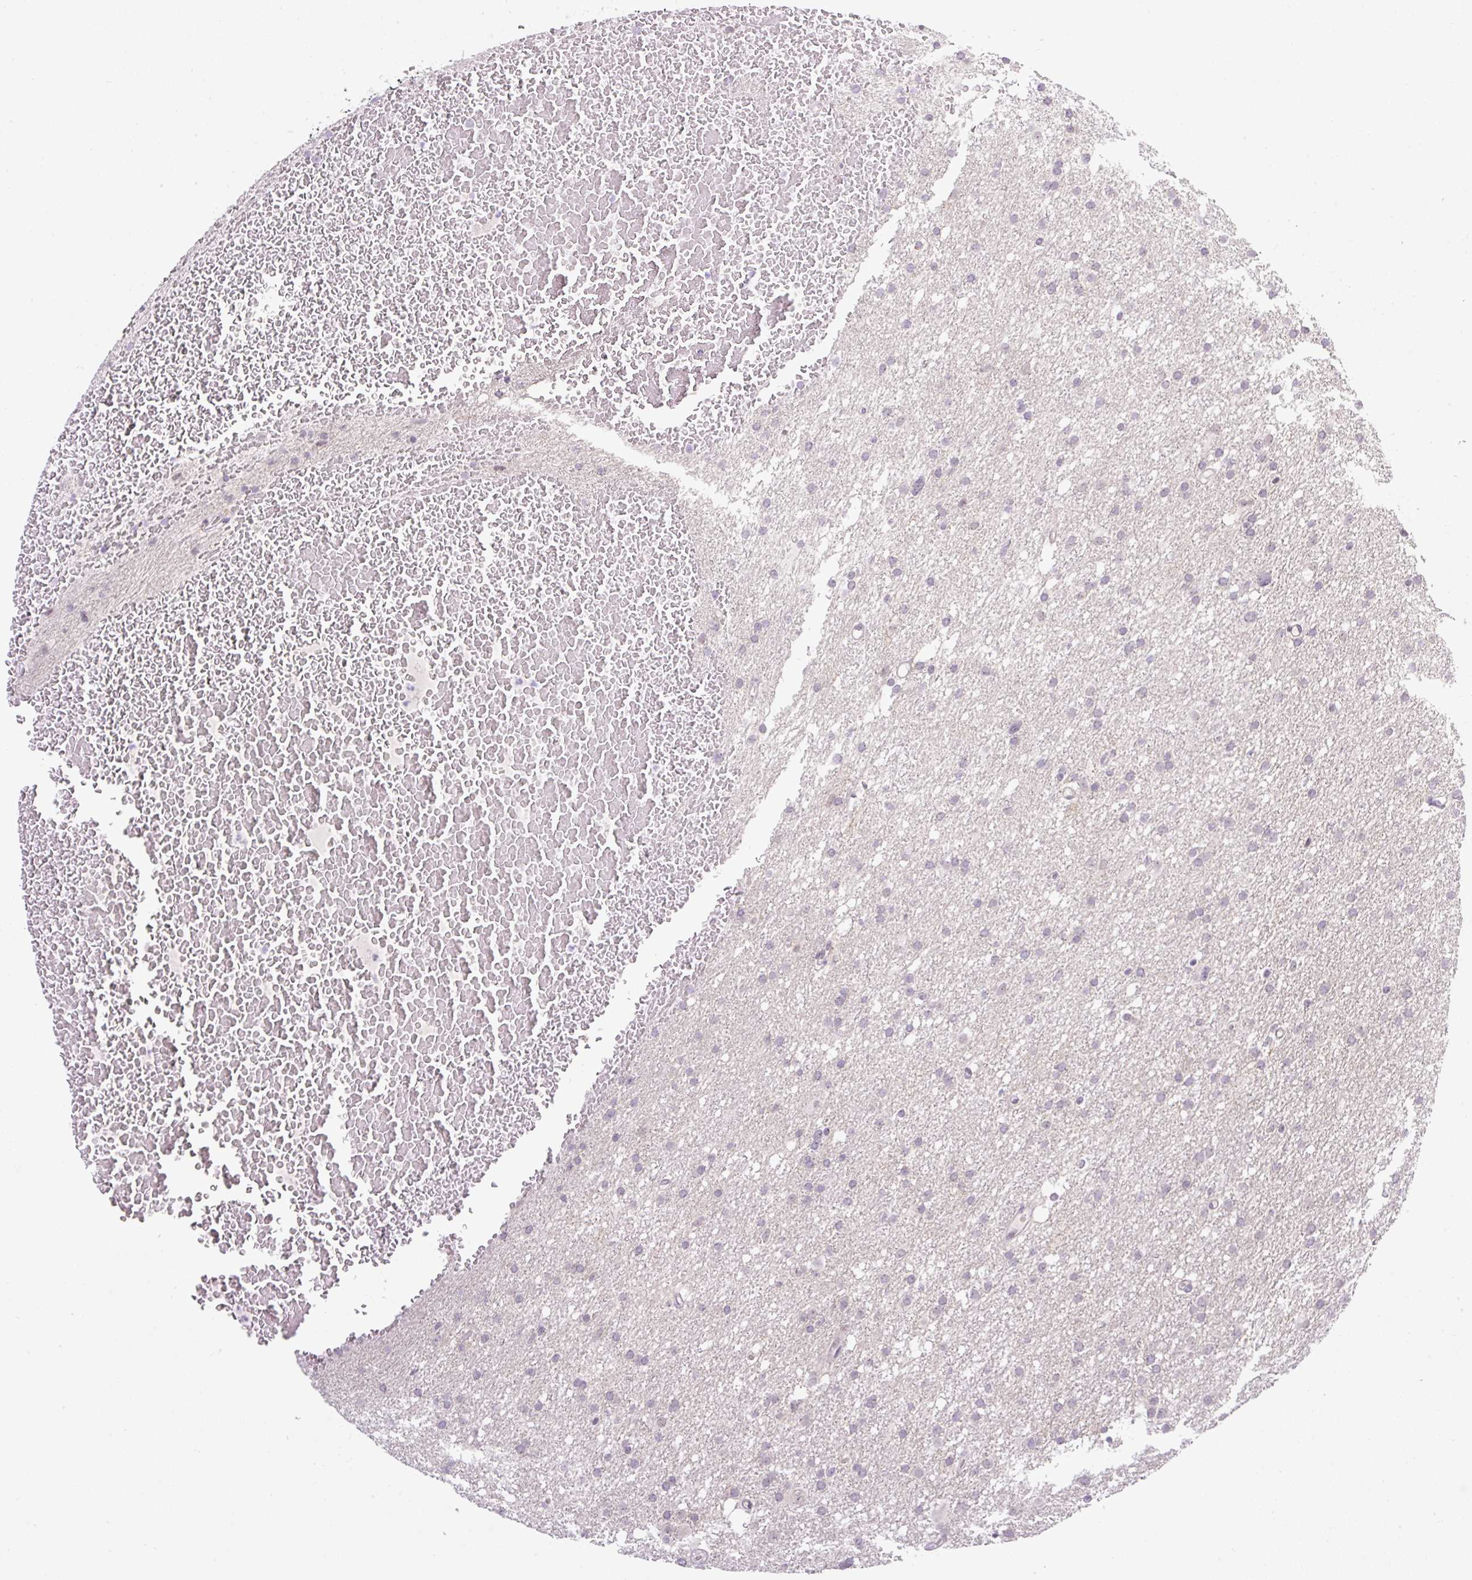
{"staining": {"intensity": "negative", "quantity": "none", "location": "none"}, "tissue": "glioma", "cell_type": "Tumor cells", "image_type": "cancer", "snomed": [{"axis": "morphology", "description": "Glioma, malignant, High grade"}, {"axis": "topography", "description": "Cerebral cortex"}], "caption": "An immunohistochemistry micrograph of malignant high-grade glioma is shown. There is no staining in tumor cells of malignant high-grade glioma.", "gene": "ICE1", "patient": {"sex": "female", "age": 36}}